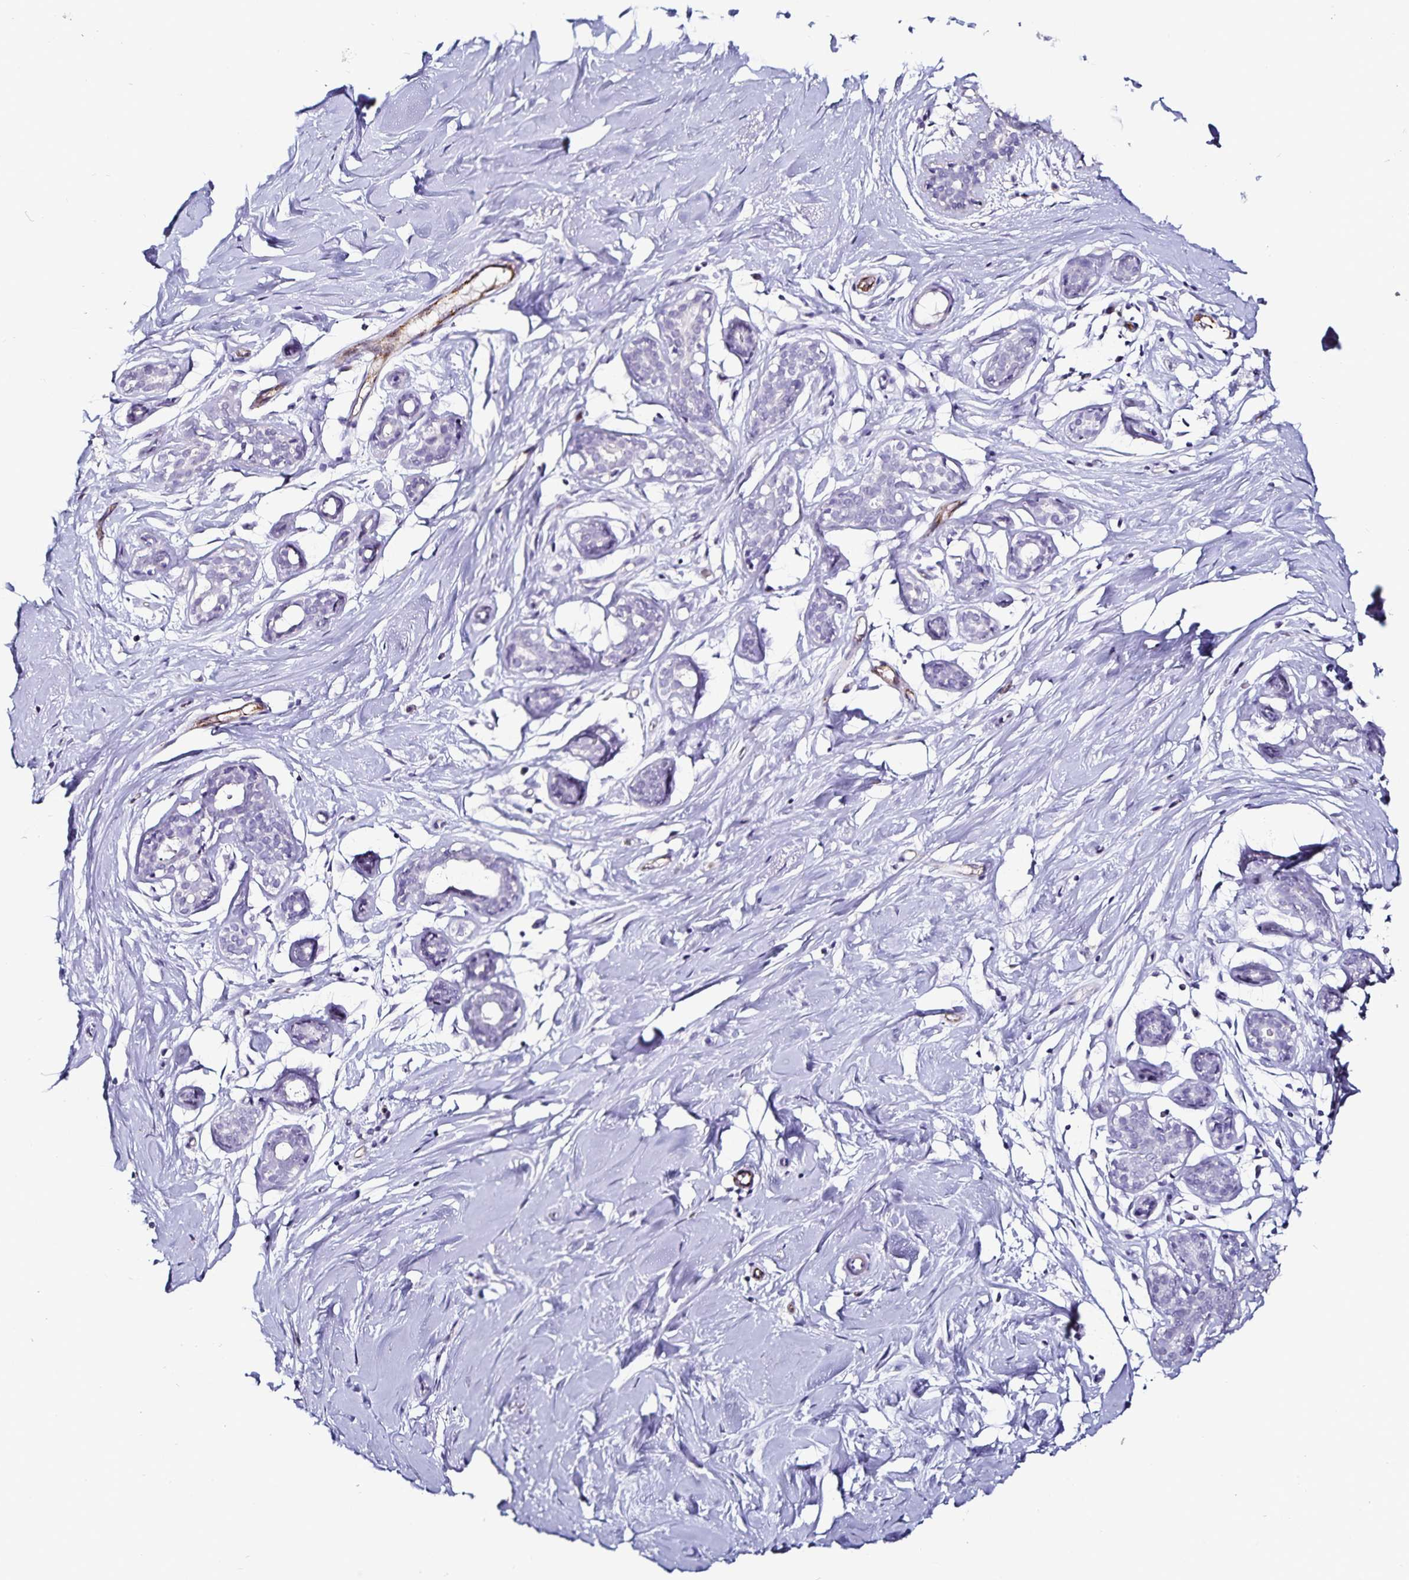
{"staining": {"intensity": "negative", "quantity": "none", "location": "none"}, "tissue": "breast", "cell_type": "Adipocytes", "image_type": "normal", "snomed": [{"axis": "morphology", "description": "Normal tissue, NOS"}, {"axis": "topography", "description": "Breast"}], "caption": "Adipocytes are negative for brown protein staining in benign breast. (DAB IHC, high magnification).", "gene": "TSPAN7", "patient": {"sex": "female", "age": 27}}